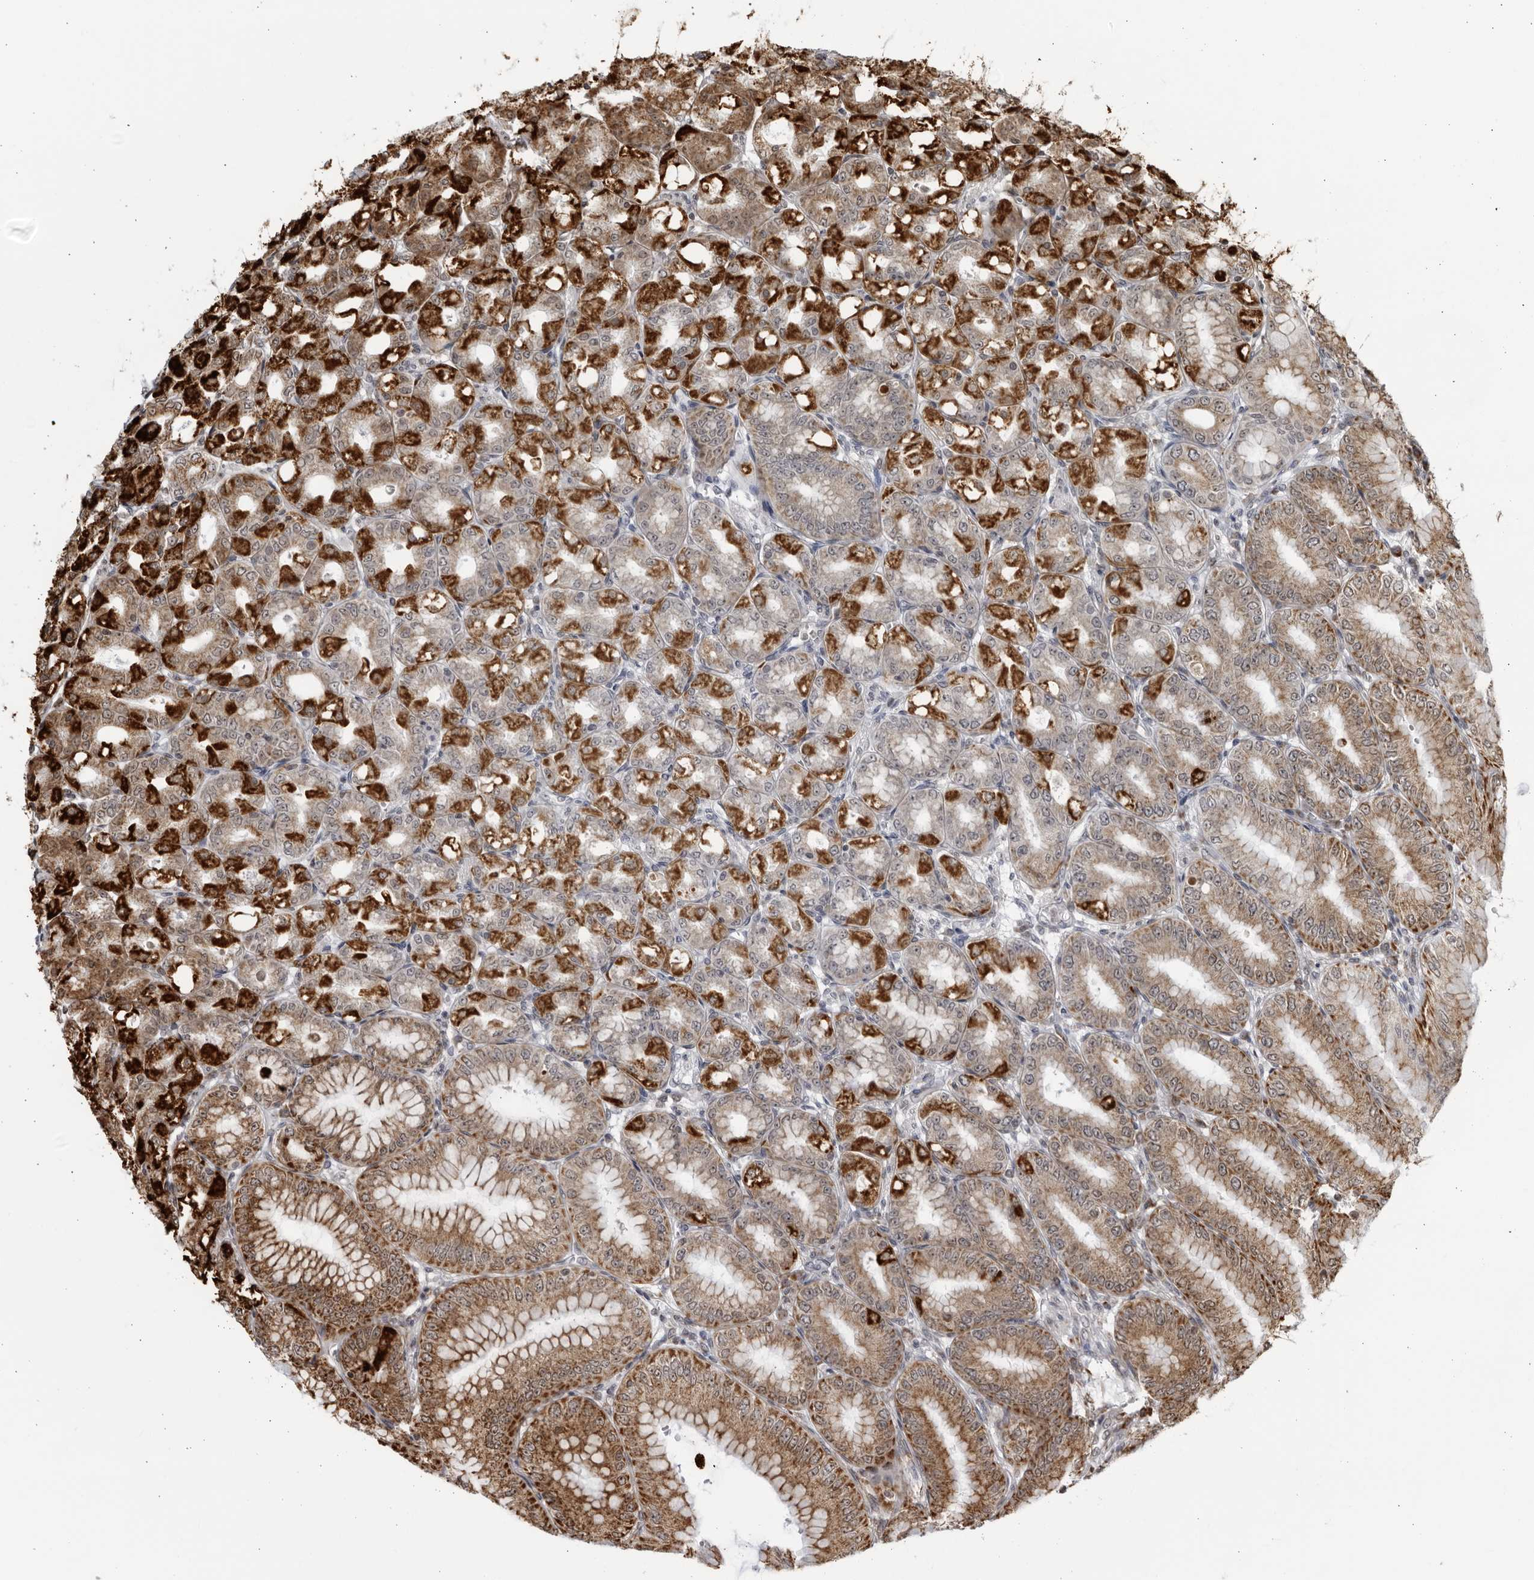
{"staining": {"intensity": "strong", "quantity": "25%-75%", "location": "cytoplasmic/membranous"}, "tissue": "stomach", "cell_type": "Glandular cells", "image_type": "normal", "snomed": [{"axis": "morphology", "description": "Normal tissue, NOS"}, {"axis": "topography", "description": "Stomach, lower"}], "caption": "Benign stomach was stained to show a protein in brown. There is high levels of strong cytoplasmic/membranous positivity in approximately 25%-75% of glandular cells. Nuclei are stained in blue.", "gene": "RBM34", "patient": {"sex": "male", "age": 71}}